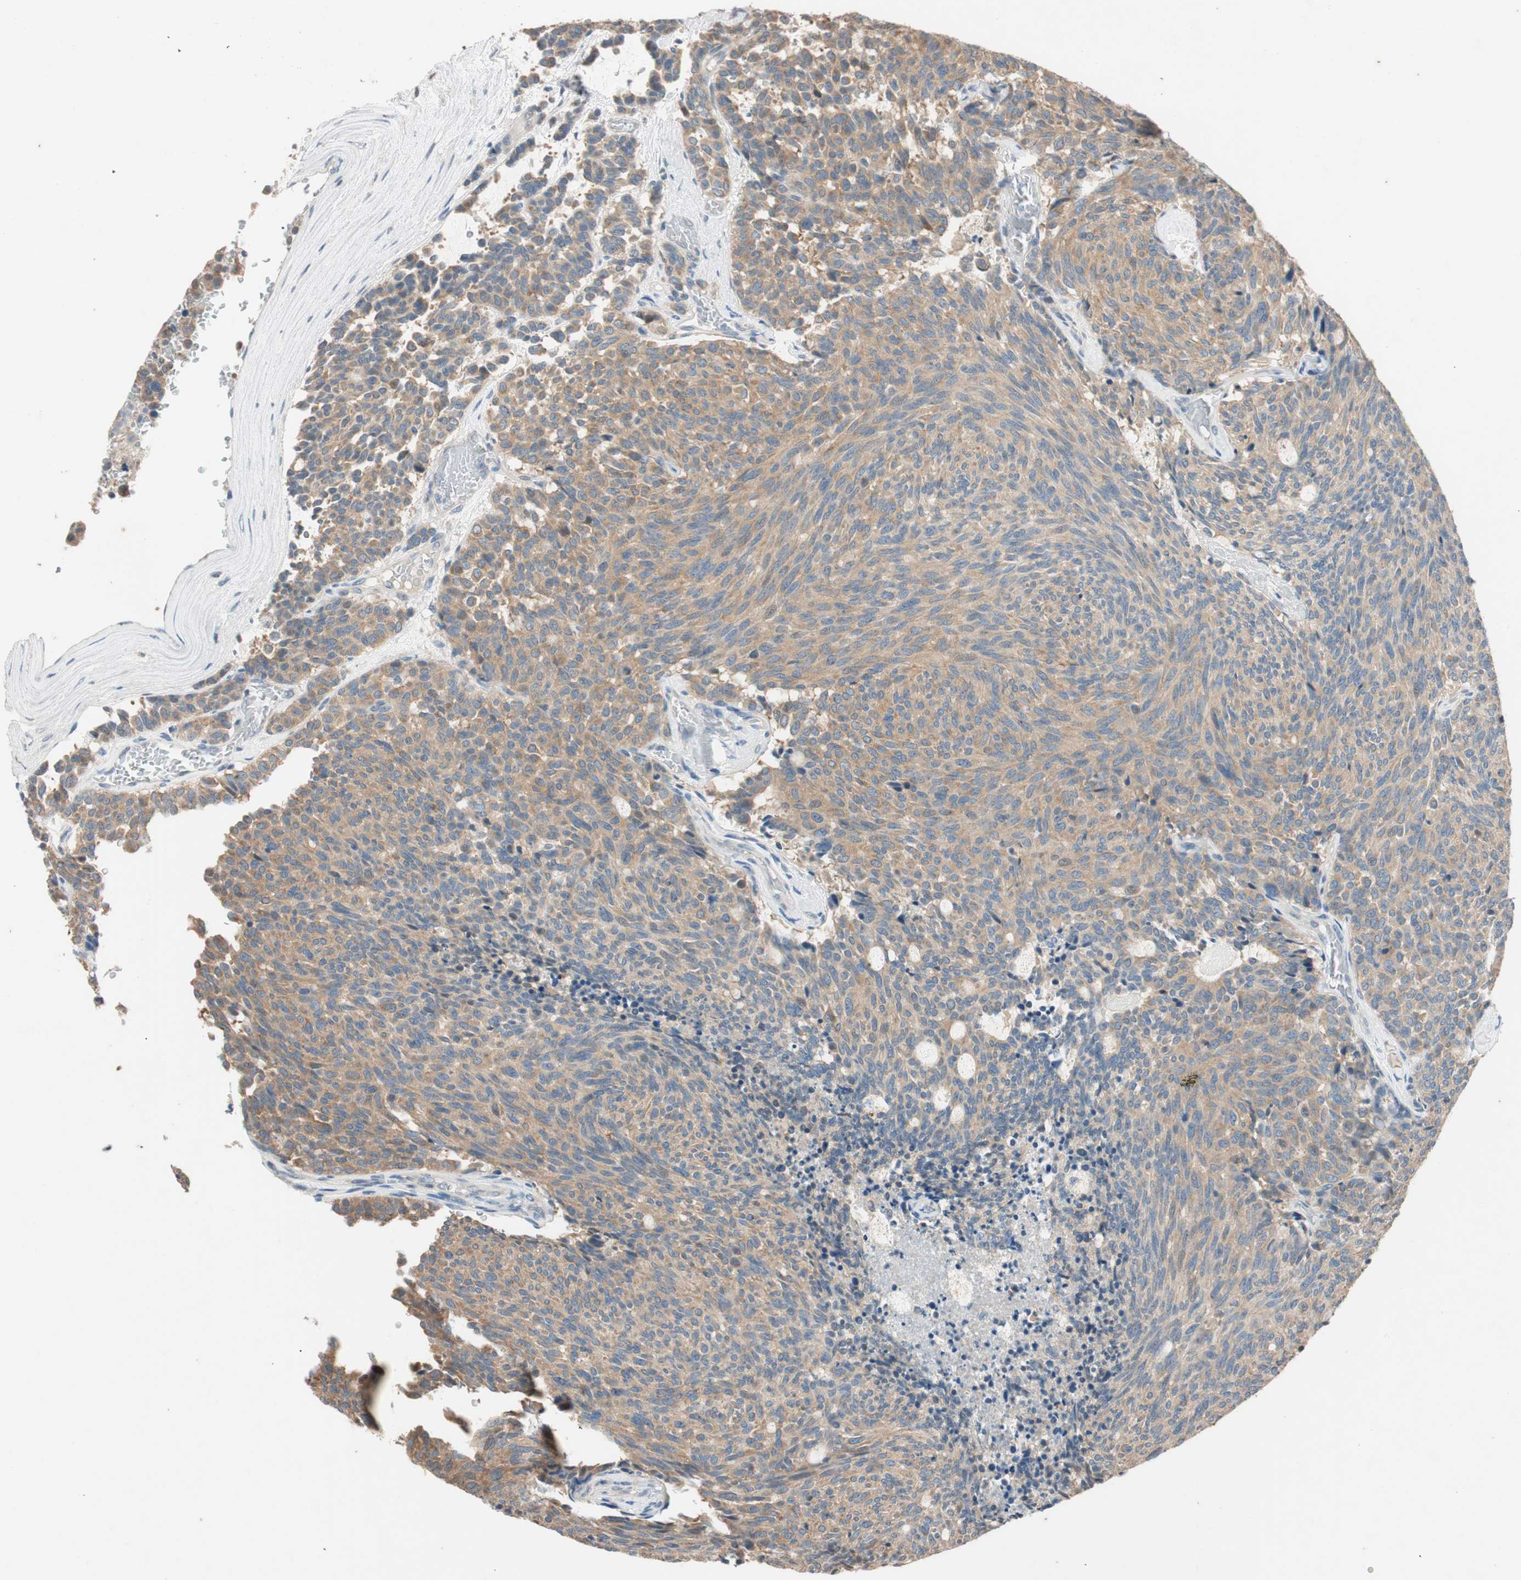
{"staining": {"intensity": "weak", "quantity": ">75%", "location": "cytoplasmic/membranous"}, "tissue": "carcinoid", "cell_type": "Tumor cells", "image_type": "cancer", "snomed": [{"axis": "morphology", "description": "Carcinoid, malignant, NOS"}, {"axis": "topography", "description": "Pancreas"}], "caption": "Immunohistochemical staining of carcinoid (malignant) displays weak cytoplasmic/membranous protein staining in approximately >75% of tumor cells.", "gene": "SERPINB5", "patient": {"sex": "female", "age": 54}}